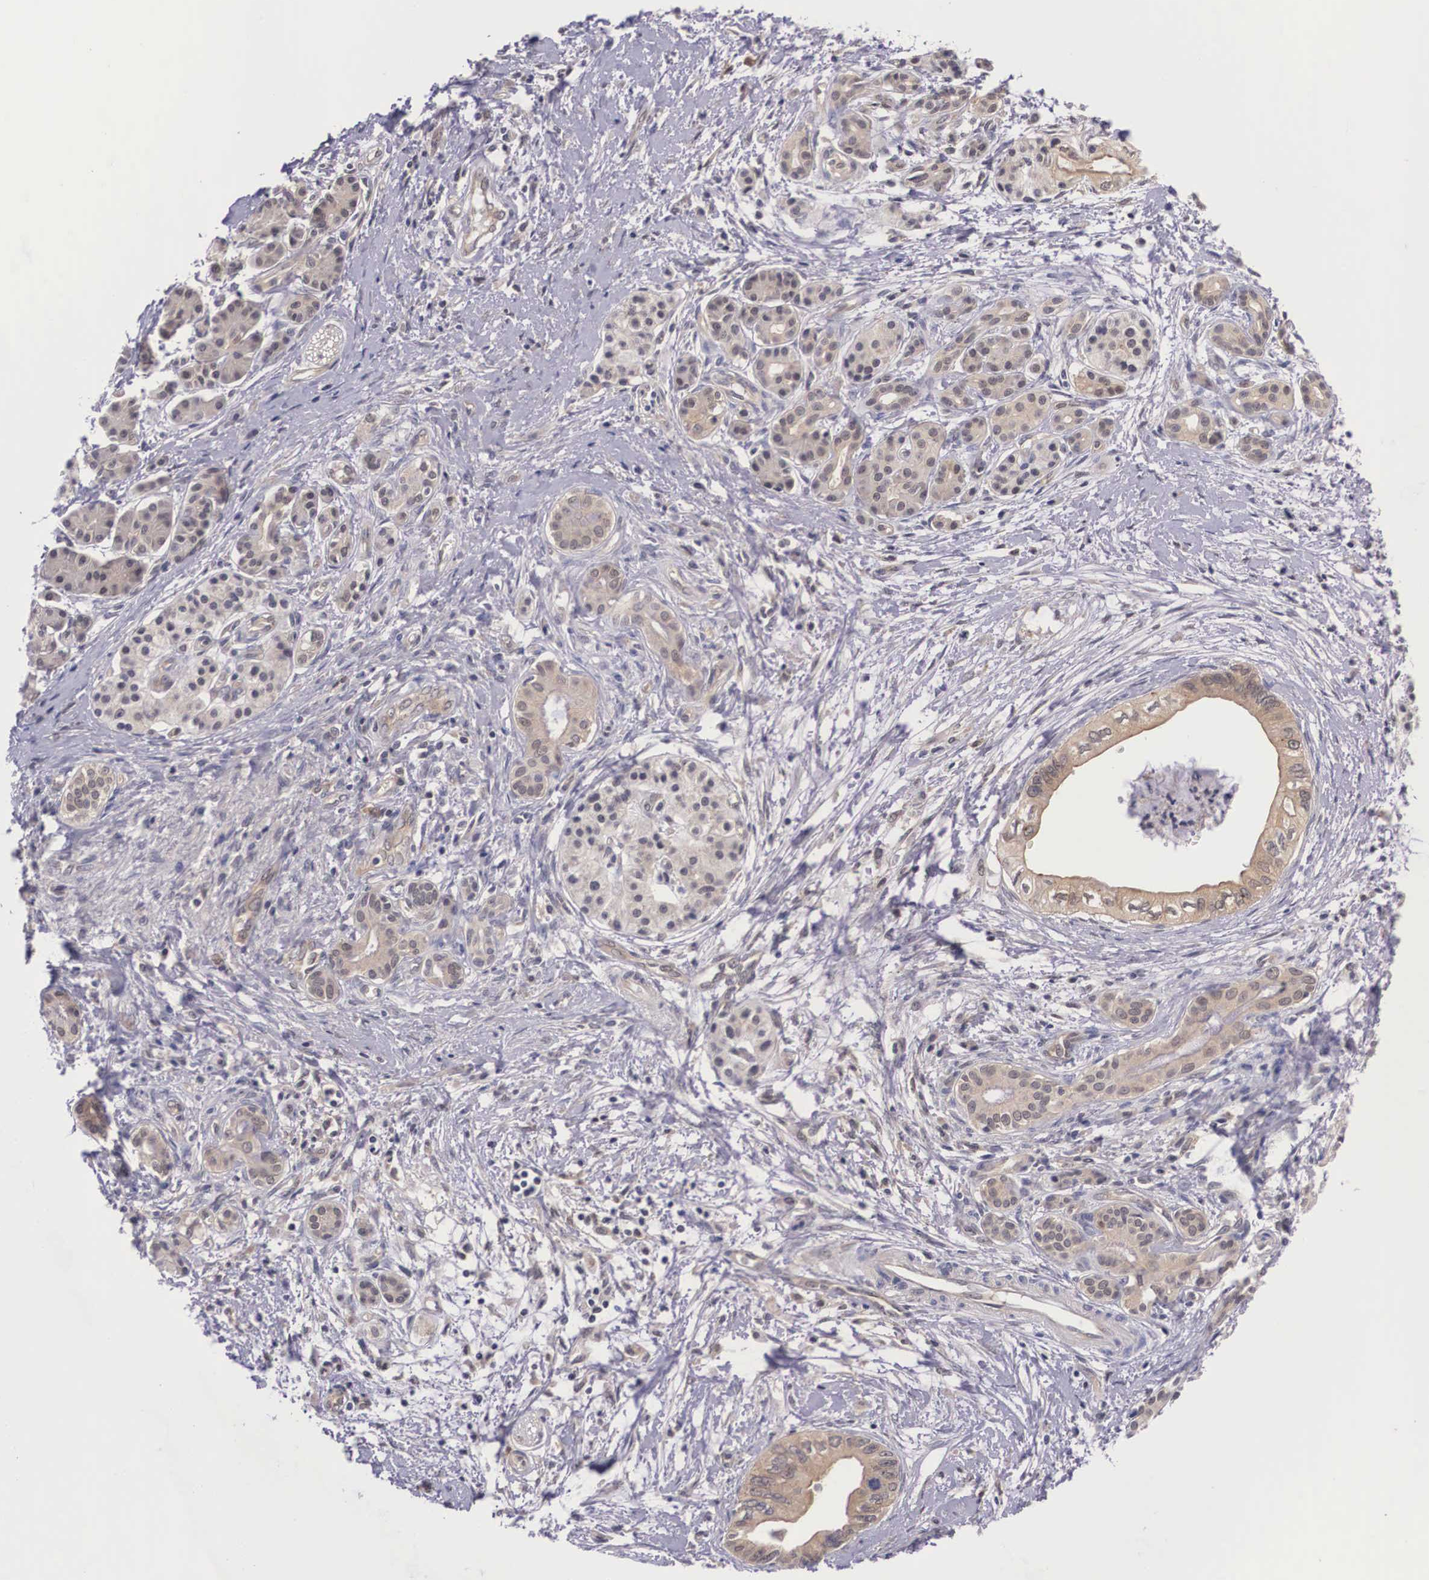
{"staining": {"intensity": "moderate", "quantity": "25%-75%", "location": "cytoplasmic/membranous"}, "tissue": "pancreatic cancer", "cell_type": "Tumor cells", "image_type": "cancer", "snomed": [{"axis": "morphology", "description": "Adenocarcinoma, NOS"}, {"axis": "topography", "description": "Pancreas"}], "caption": "A histopathology image of adenocarcinoma (pancreatic) stained for a protein demonstrates moderate cytoplasmic/membranous brown staining in tumor cells.", "gene": "IGBP1", "patient": {"sex": "female", "age": 66}}